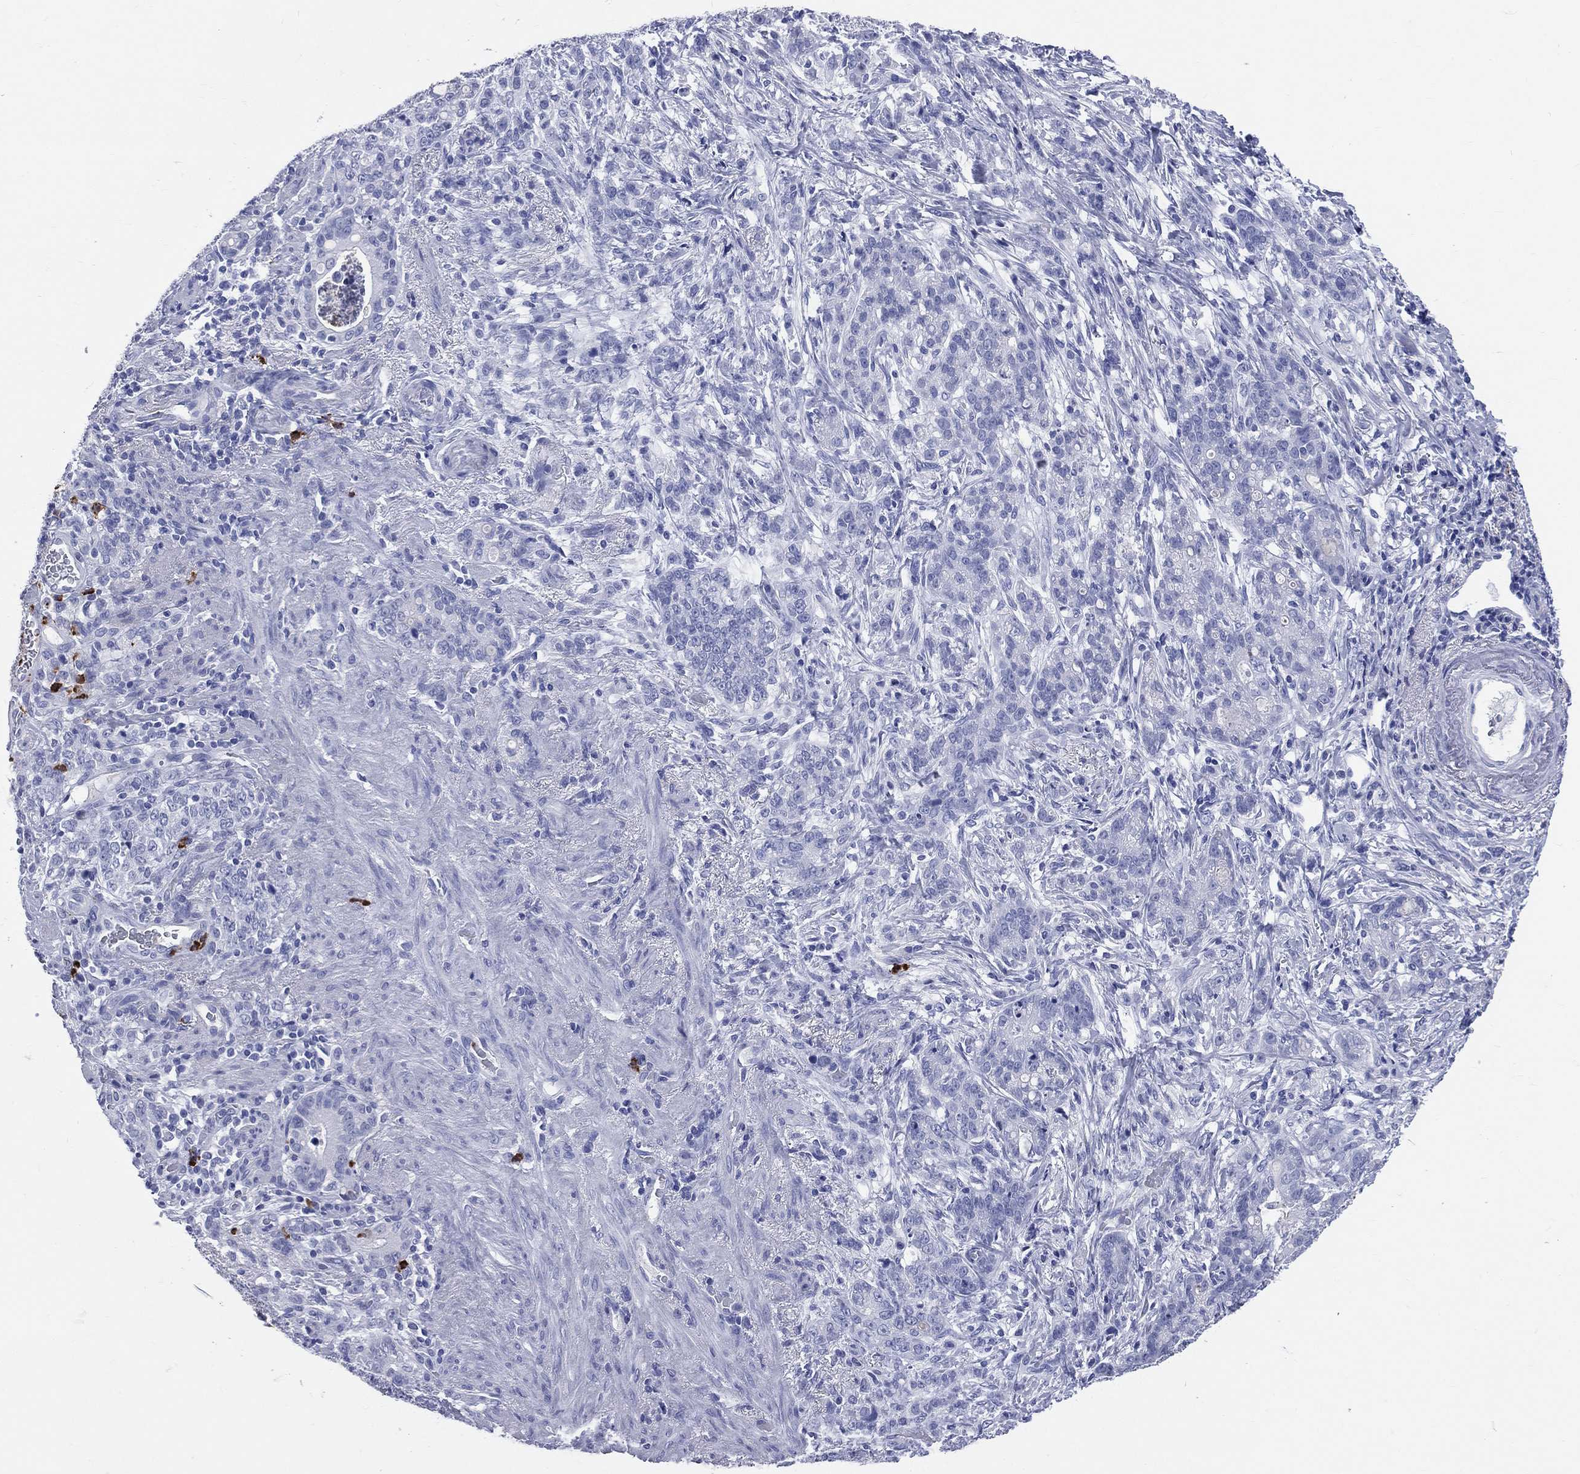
{"staining": {"intensity": "negative", "quantity": "none", "location": "none"}, "tissue": "stomach cancer", "cell_type": "Tumor cells", "image_type": "cancer", "snomed": [{"axis": "morphology", "description": "Adenocarcinoma, NOS"}, {"axis": "topography", "description": "Stomach, lower"}], "caption": "Stomach cancer was stained to show a protein in brown. There is no significant staining in tumor cells.", "gene": "PGLYRP1", "patient": {"sex": "male", "age": 88}}